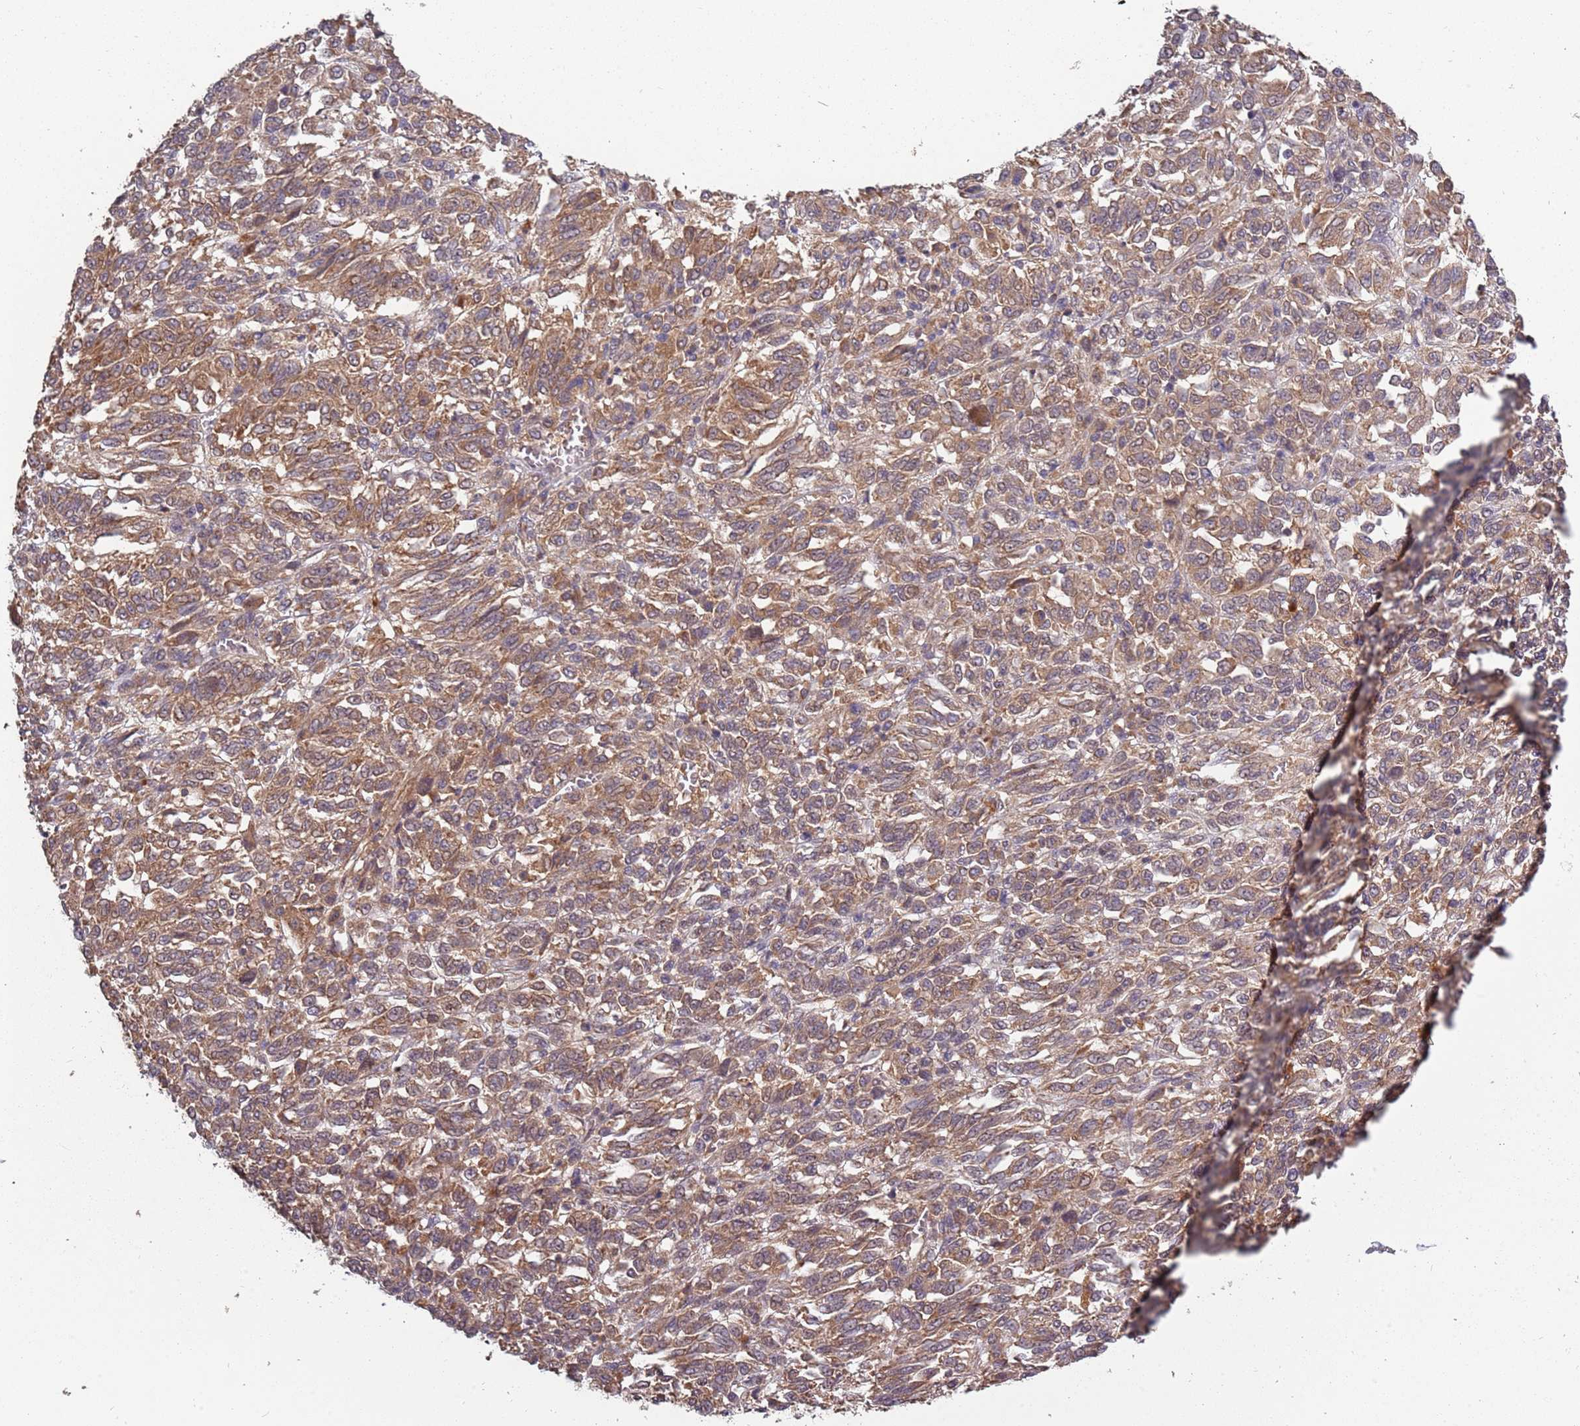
{"staining": {"intensity": "moderate", "quantity": ">75%", "location": "cytoplasmic/membranous"}, "tissue": "melanoma", "cell_type": "Tumor cells", "image_type": "cancer", "snomed": [{"axis": "morphology", "description": "Malignant melanoma, Metastatic site"}, {"axis": "topography", "description": "Lung"}], "caption": "Immunohistochemistry image of neoplastic tissue: melanoma stained using immunohistochemistry (IHC) shows medium levels of moderate protein expression localized specifically in the cytoplasmic/membranous of tumor cells, appearing as a cytoplasmic/membranous brown color.", "gene": "USP32", "patient": {"sex": "male", "age": 64}}